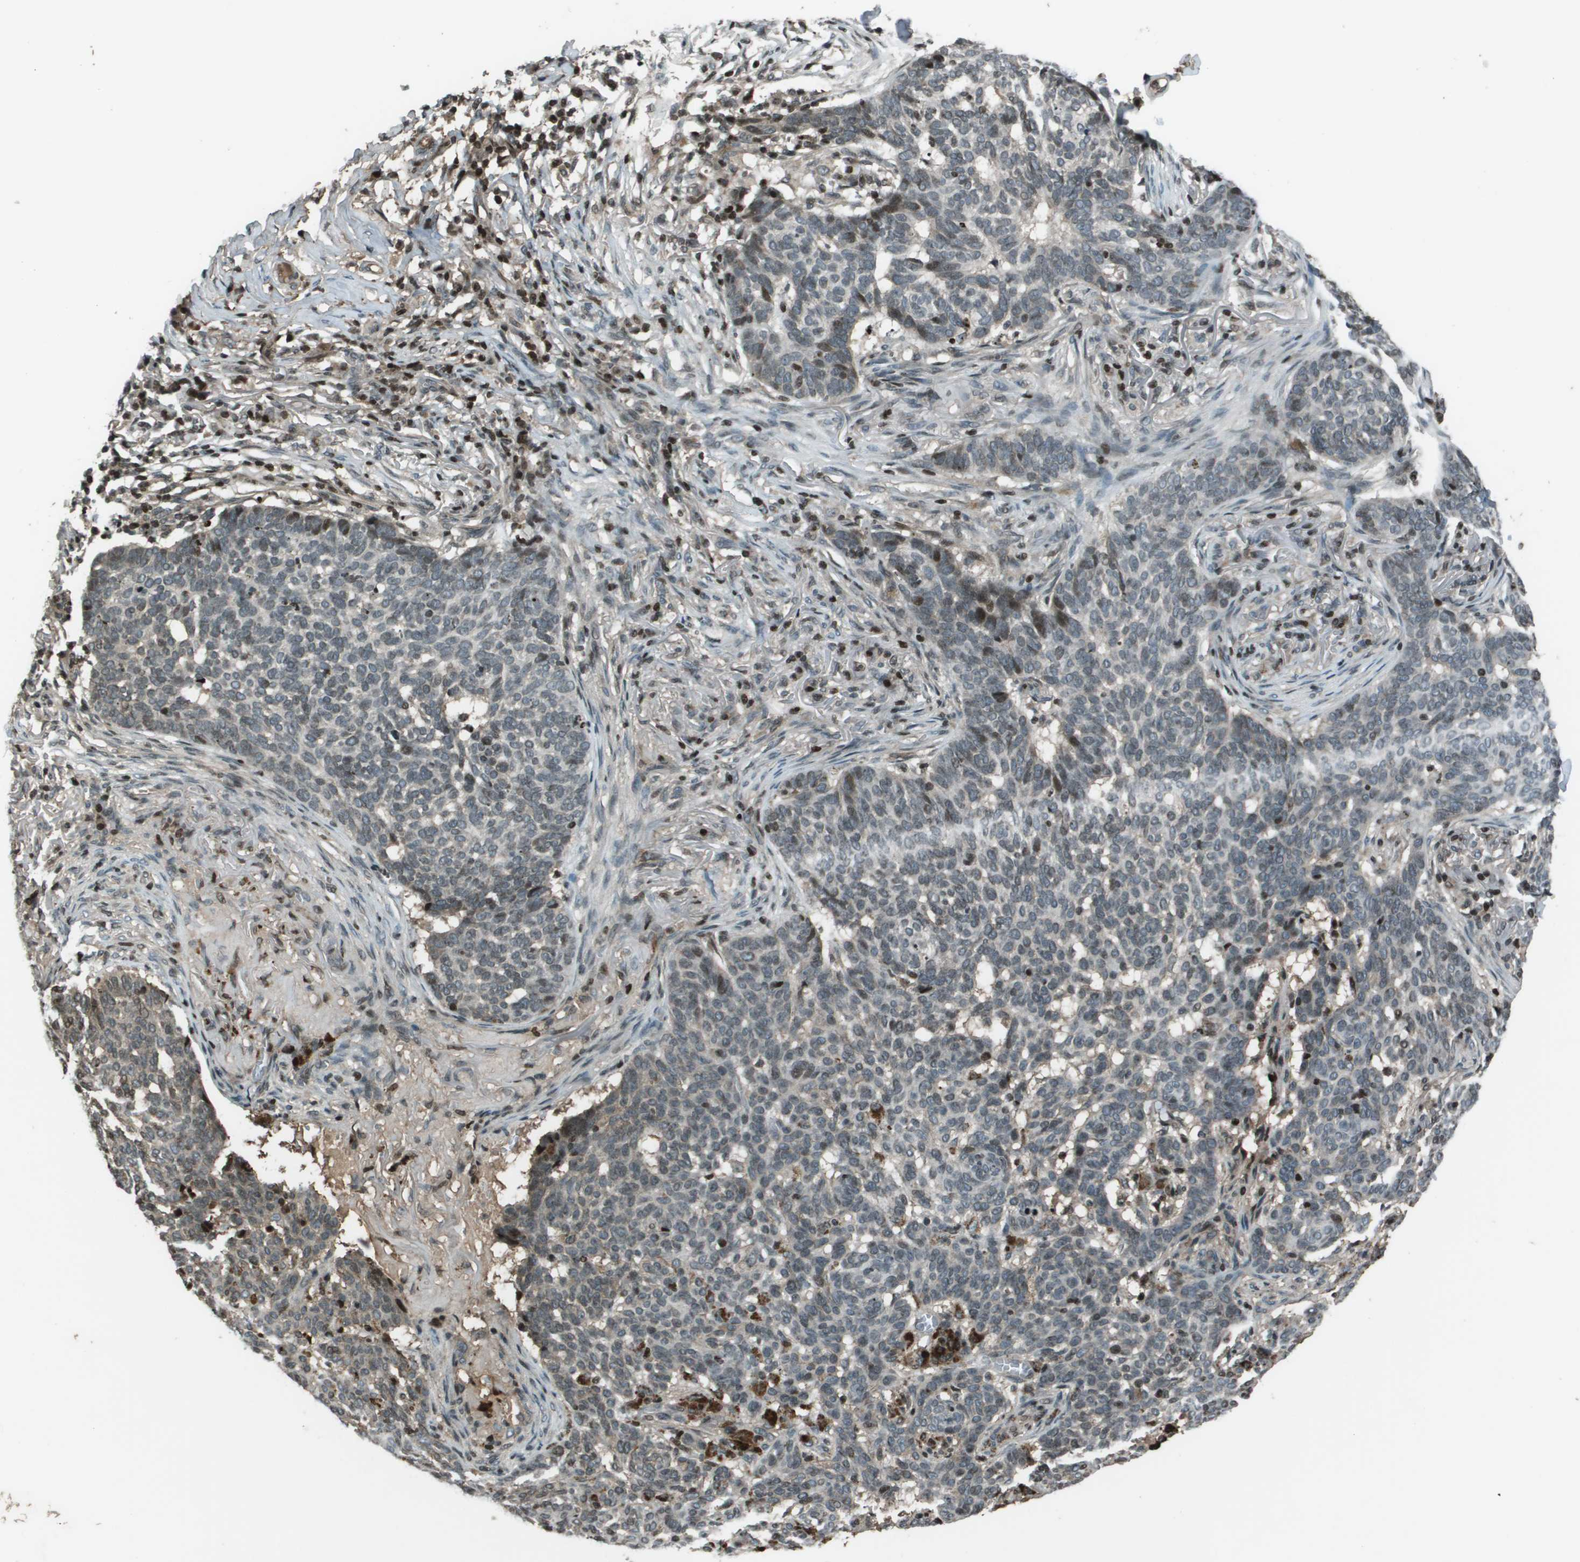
{"staining": {"intensity": "weak", "quantity": "<25%", "location": "cytoplasmic/membranous,nuclear"}, "tissue": "skin cancer", "cell_type": "Tumor cells", "image_type": "cancer", "snomed": [{"axis": "morphology", "description": "Basal cell carcinoma"}, {"axis": "topography", "description": "Skin"}], "caption": "The image demonstrates no significant positivity in tumor cells of skin cancer.", "gene": "CXCL12", "patient": {"sex": "male", "age": 85}}